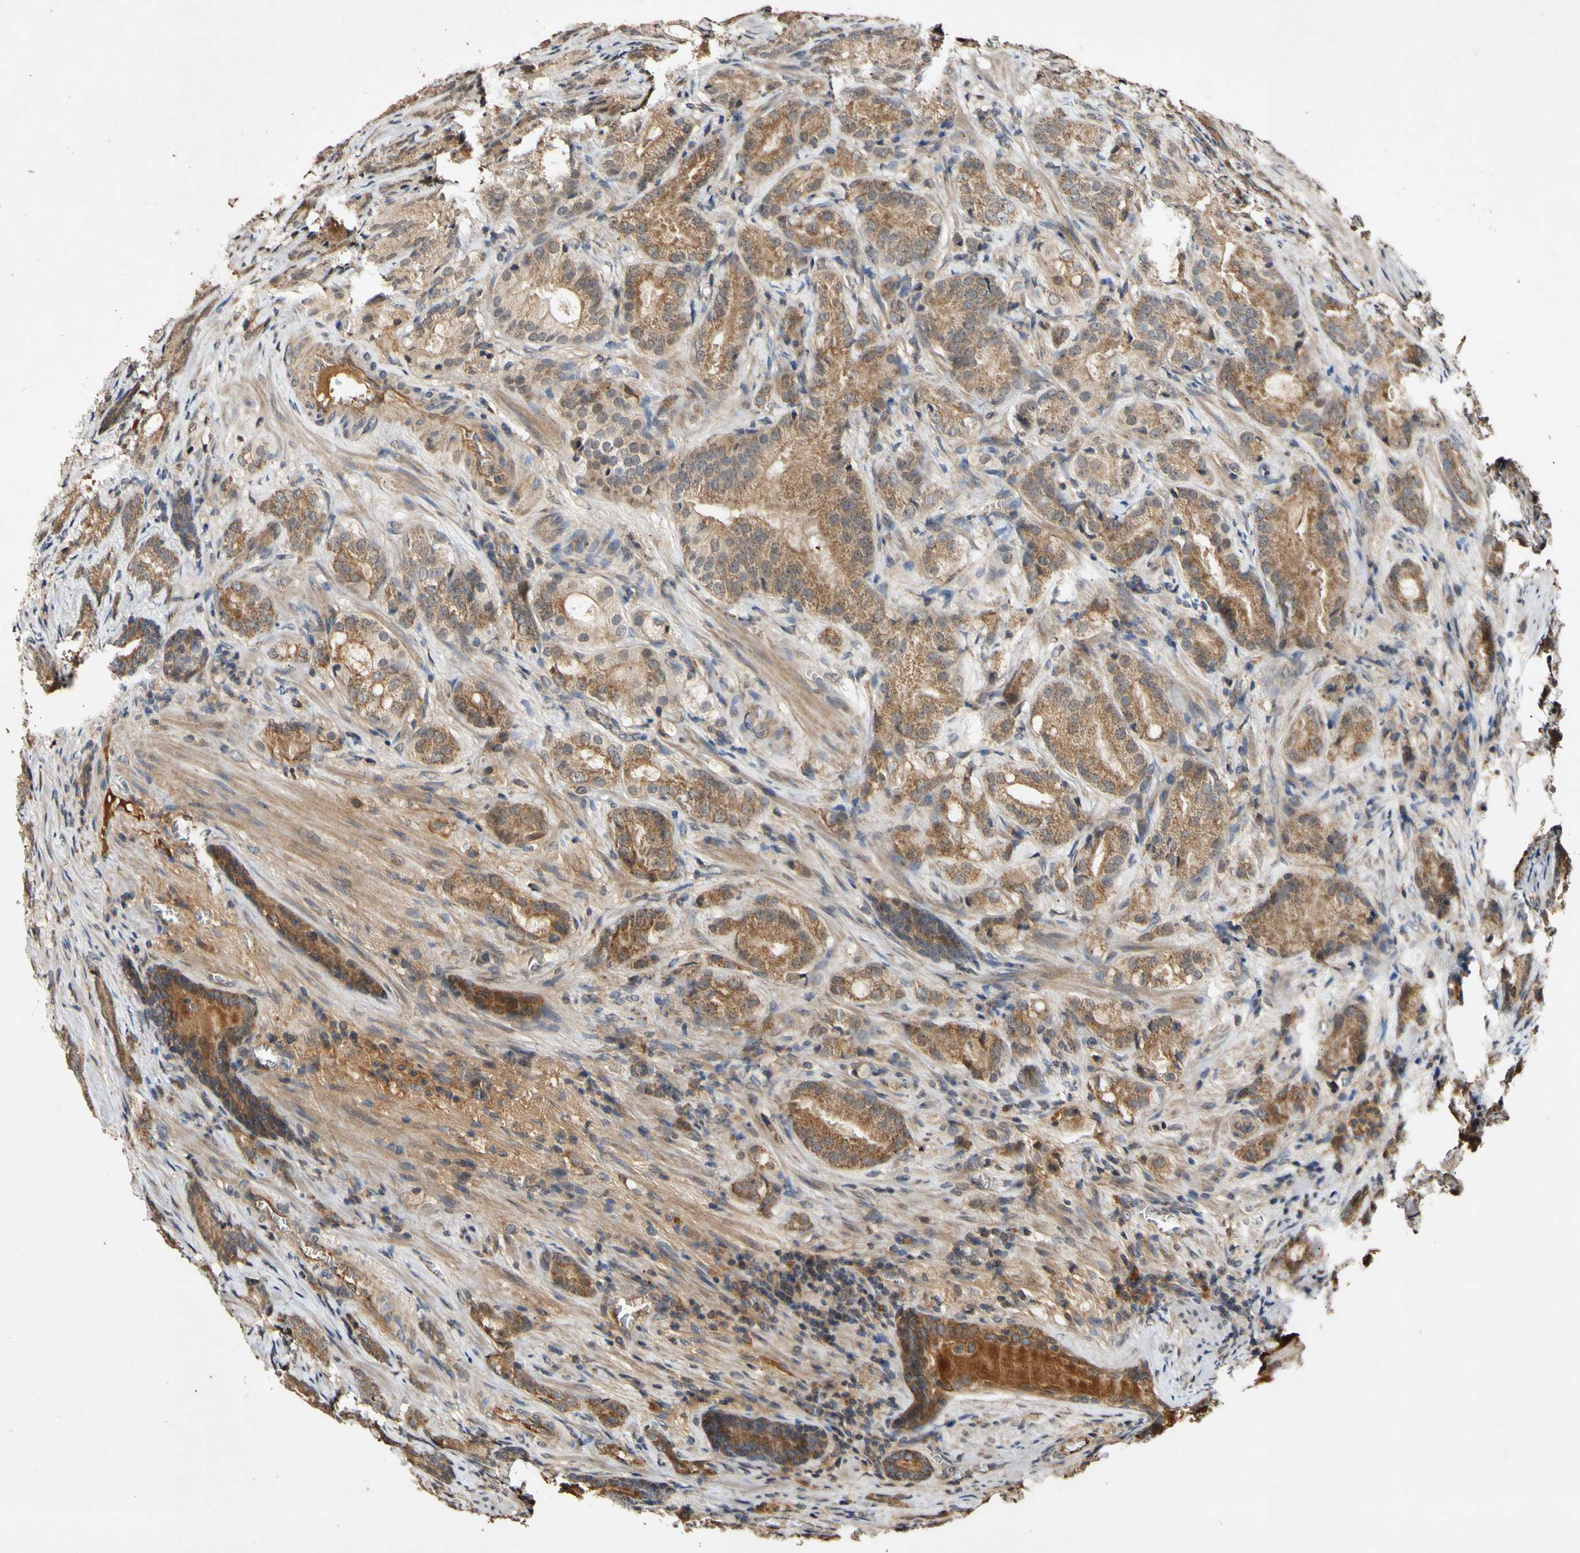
{"staining": {"intensity": "moderate", "quantity": ">75%", "location": "cytoplasmic/membranous"}, "tissue": "prostate cancer", "cell_type": "Tumor cells", "image_type": "cancer", "snomed": [{"axis": "morphology", "description": "Adenocarcinoma, High grade"}, {"axis": "topography", "description": "Prostate"}], "caption": "High-magnification brightfield microscopy of high-grade adenocarcinoma (prostate) stained with DAB (3,3'-diaminobenzidine) (brown) and counterstained with hematoxylin (blue). tumor cells exhibit moderate cytoplasmic/membranous positivity is seen in approximately>75% of cells. (DAB IHC with brightfield microscopy, high magnification).", "gene": "PLAT", "patient": {"sex": "male", "age": 64}}